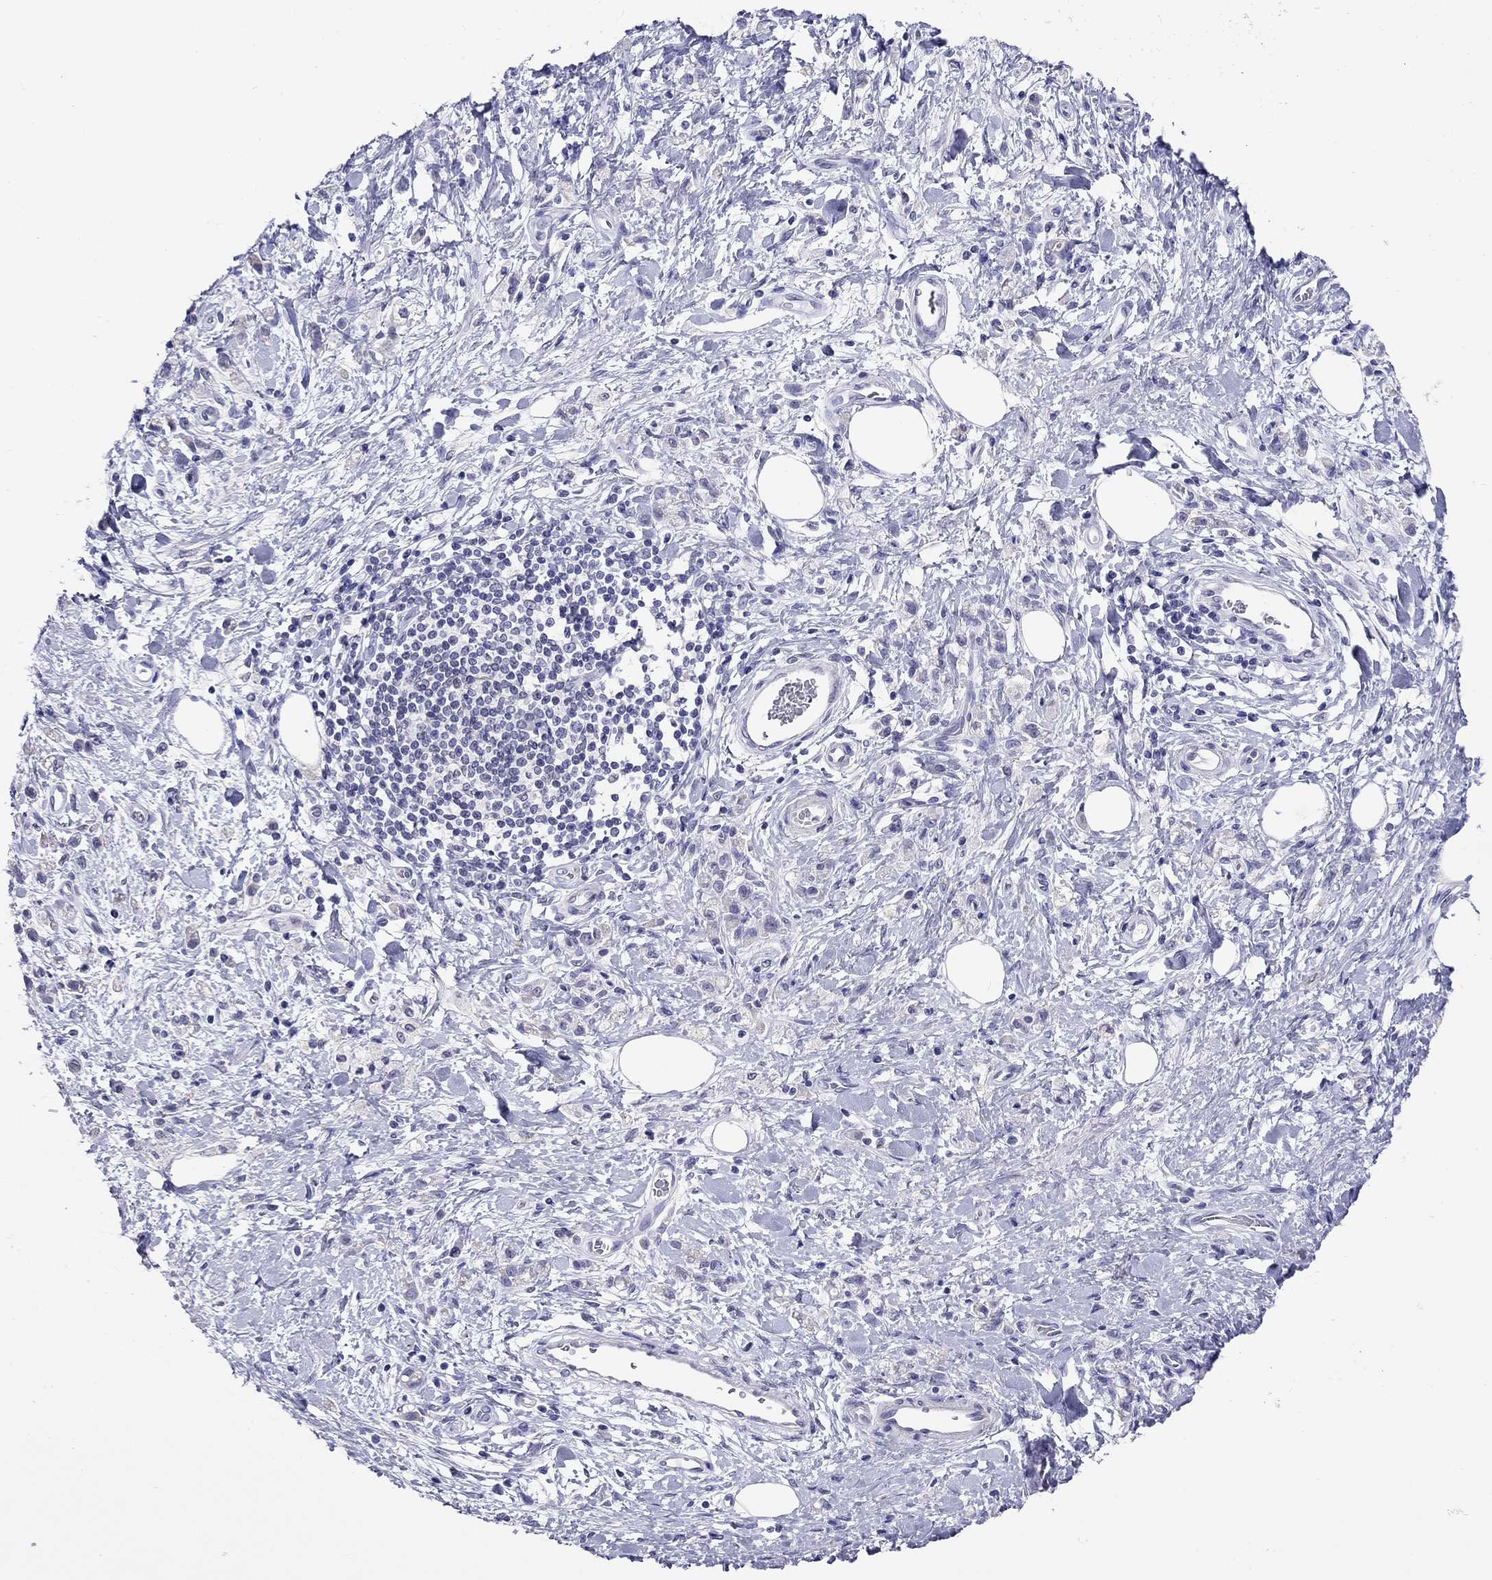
{"staining": {"intensity": "negative", "quantity": "none", "location": "none"}, "tissue": "stomach cancer", "cell_type": "Tumor cells", "image_type": "cancer", "snomed": [{"axis": "morphology", "description": "Adenocarcinoma, NOS"}, {"axis": "topography", "description": "Stomach"}], "caption": "Human stomach cancer stained for a protein using immunohistochemistry displays no expression in tumor cells.", "gene": "ARMC12", "patient": {"sex": "male", "age": 77}}